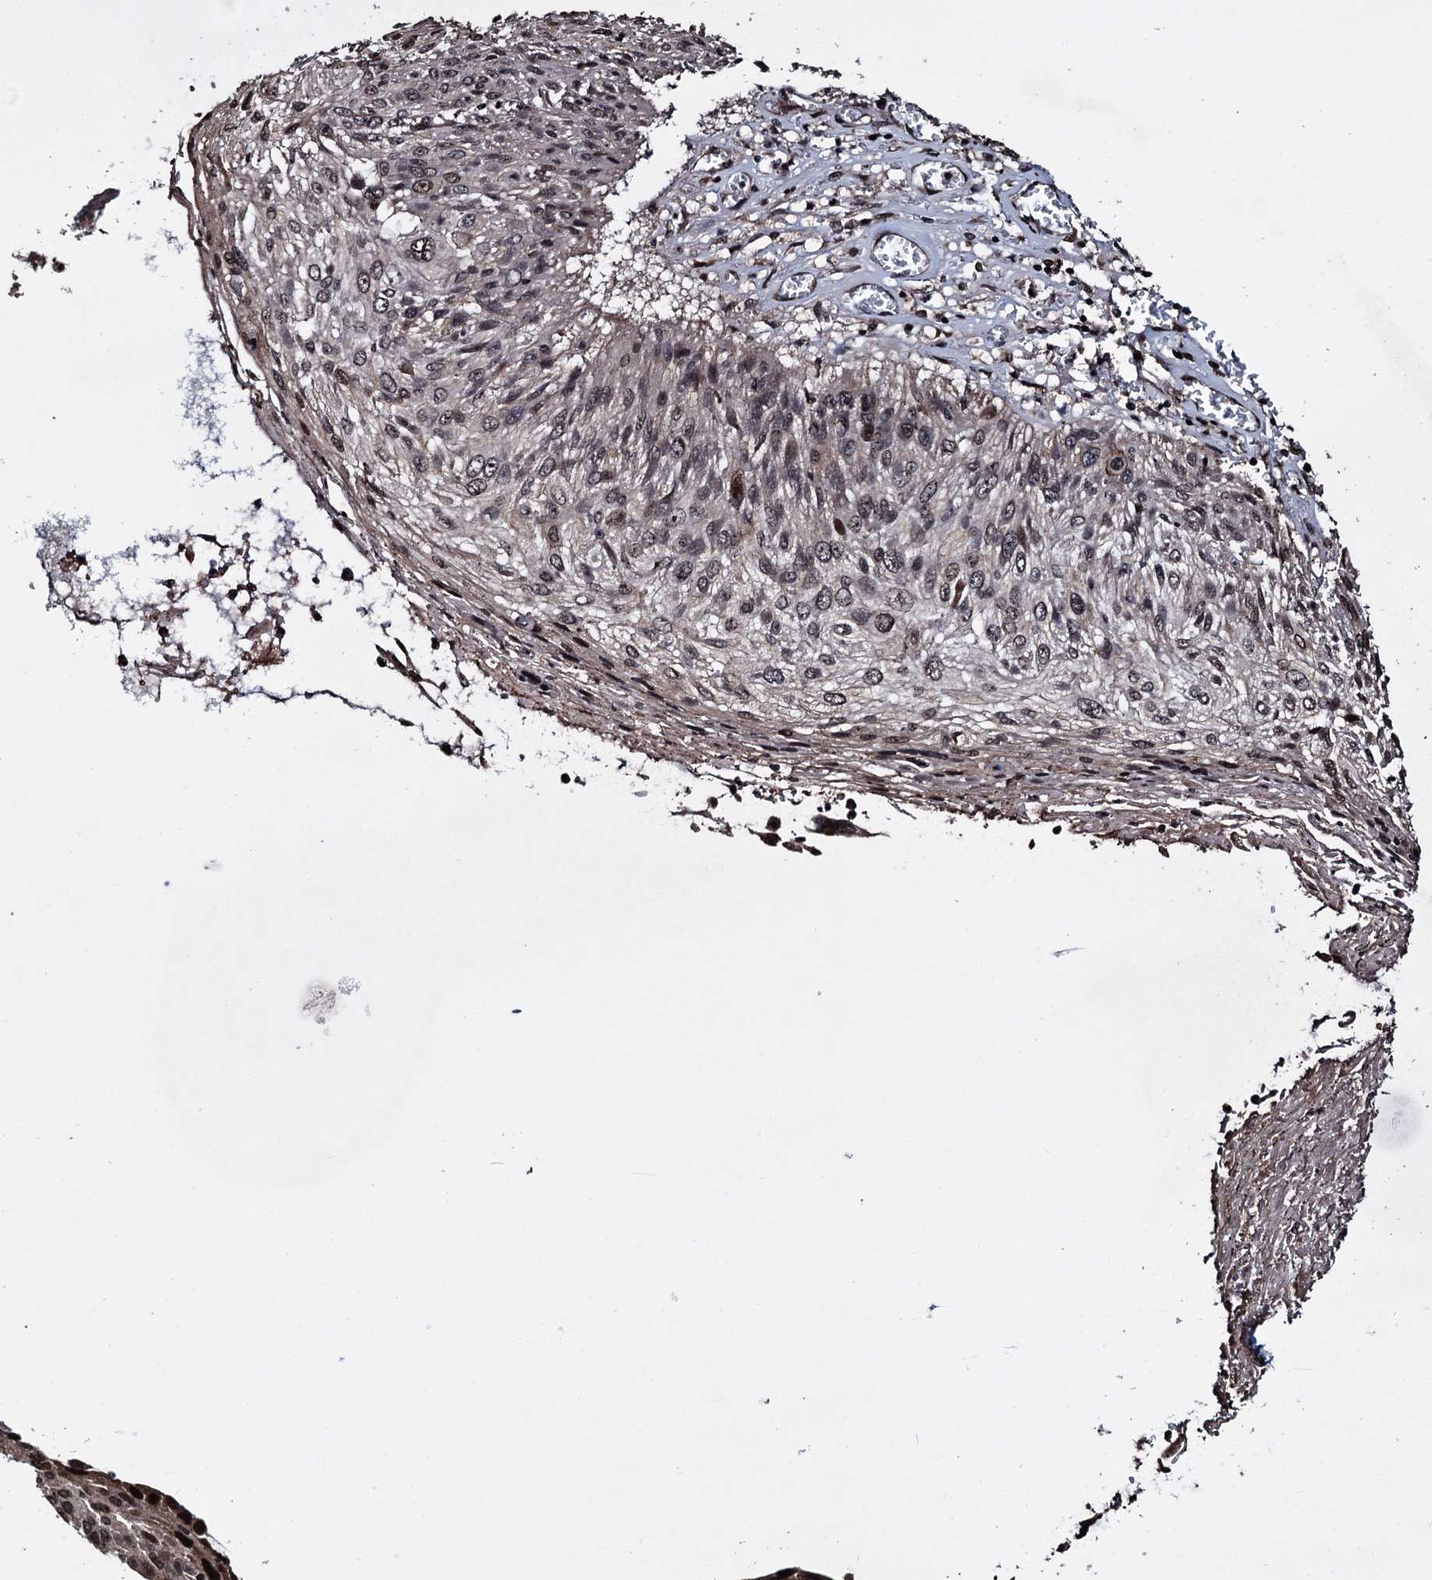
{"staining": {"intensity": "moderate", "quantity": ">75%", "location": "nuclear"}, "tissue": "cervical cancer", "cell_type": "Tumor cells", "image_type": "cancer", "snomed": [{"axis": "morphology", "description": "Squamous cell carcinoma, NOS"}, {"axis": "topography", "description": "Cervix"}], "caption": "A medium amount of moderate nuclear expression is appreciated in about >75% of tumor cells in cervical cancer tissue. Using DAB (3,3'-diaminobenzidine) (brown) and hematoxylin (blue) stains, captured at high magnification using brightfield microscopy.", "gene": "EYA4", "patient": {"sex": "female", "age": 51}}